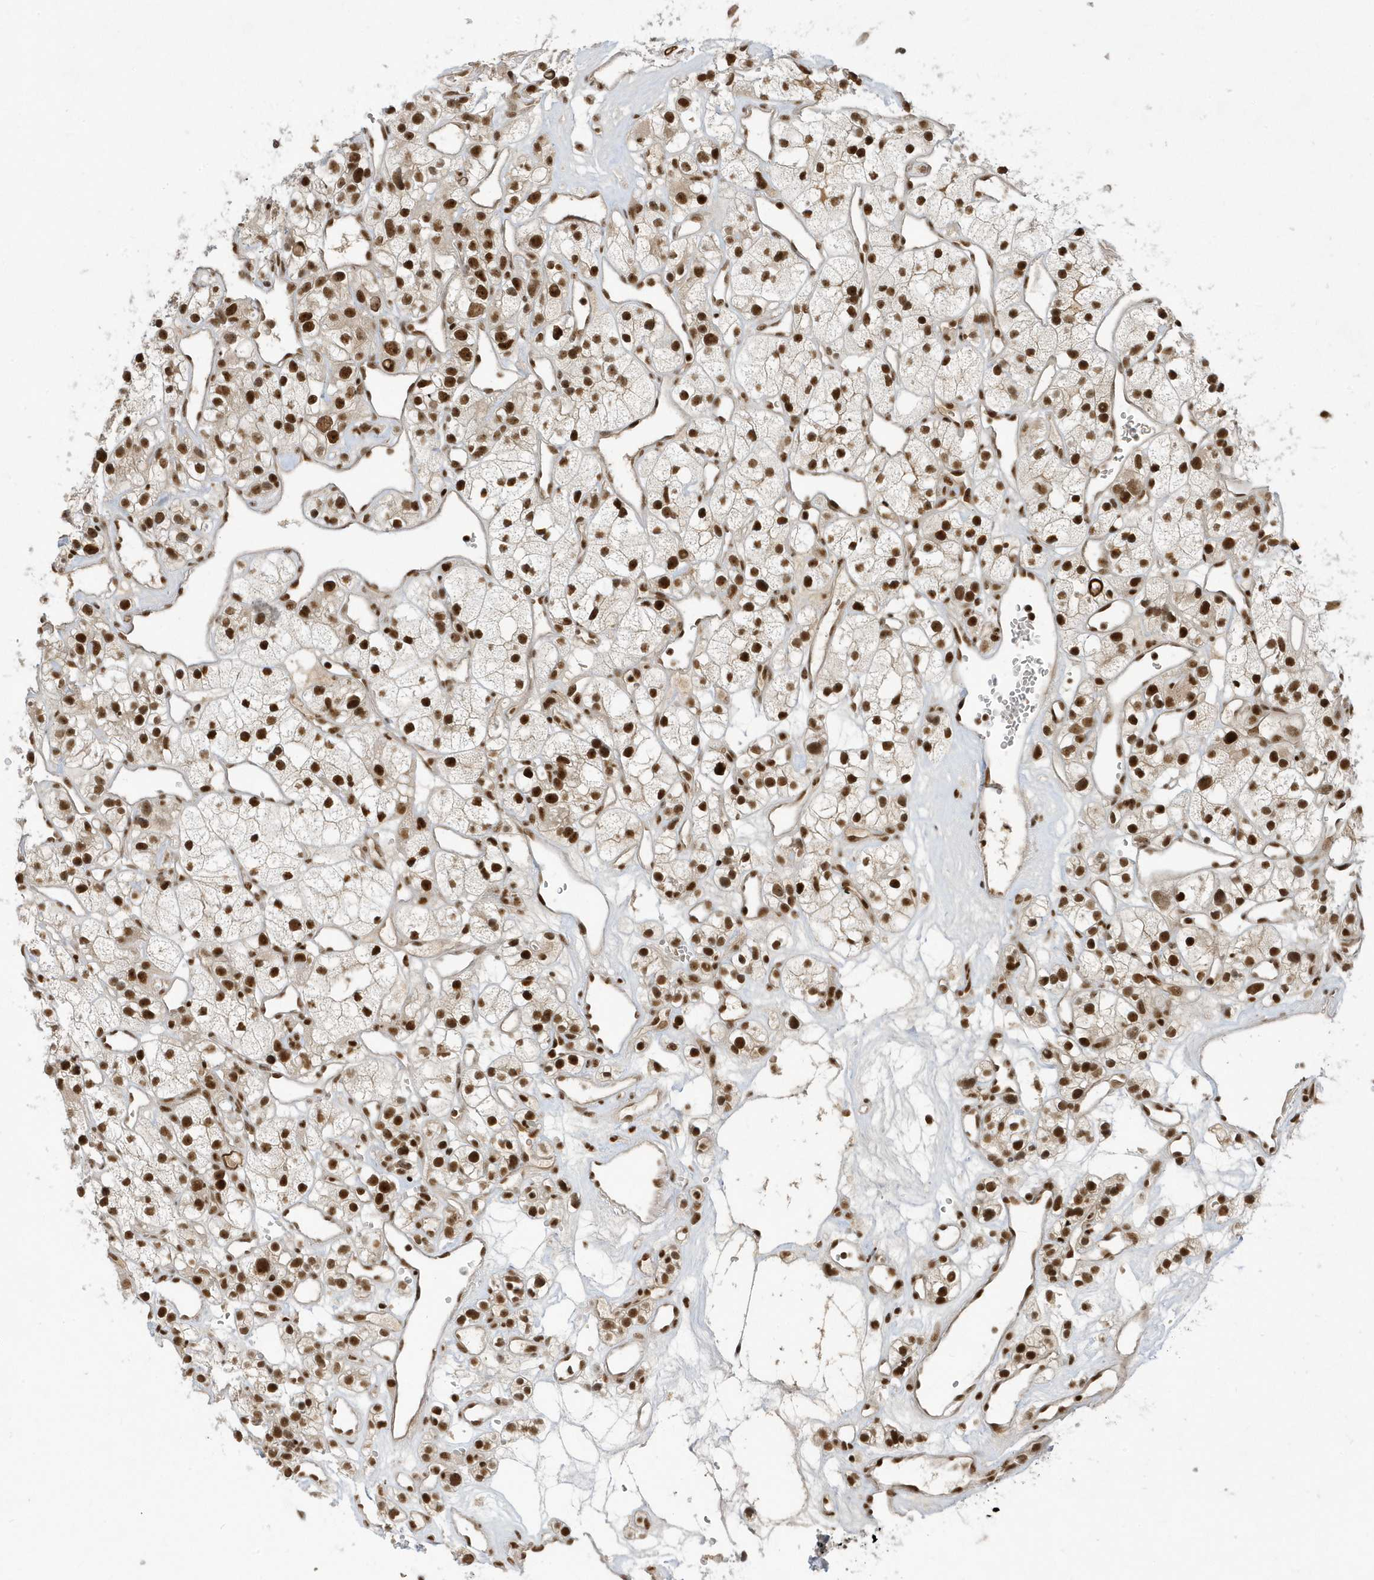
{"staining": {"intensity": "strong", "quantity": ">75%", "location": "nuclear"}, "tissue": "renal cancer", "cell_type": "Tumor cells", "image_type": "cancer", "snomed": [{"axis": "morphology", "description": "Adenocarcinoma, NOS"}, {"axis": "topography", "description": "Kidney"}], "caption": "An IHC photomicrograph of neoplastic tissue is shown. Protein staining in brown shows strong nuclear positivity in renal cancer (adenocarcinoma) within tumor cells.", "gene": "PPIL2", "patient": {"sex": "female", "age": 57}}